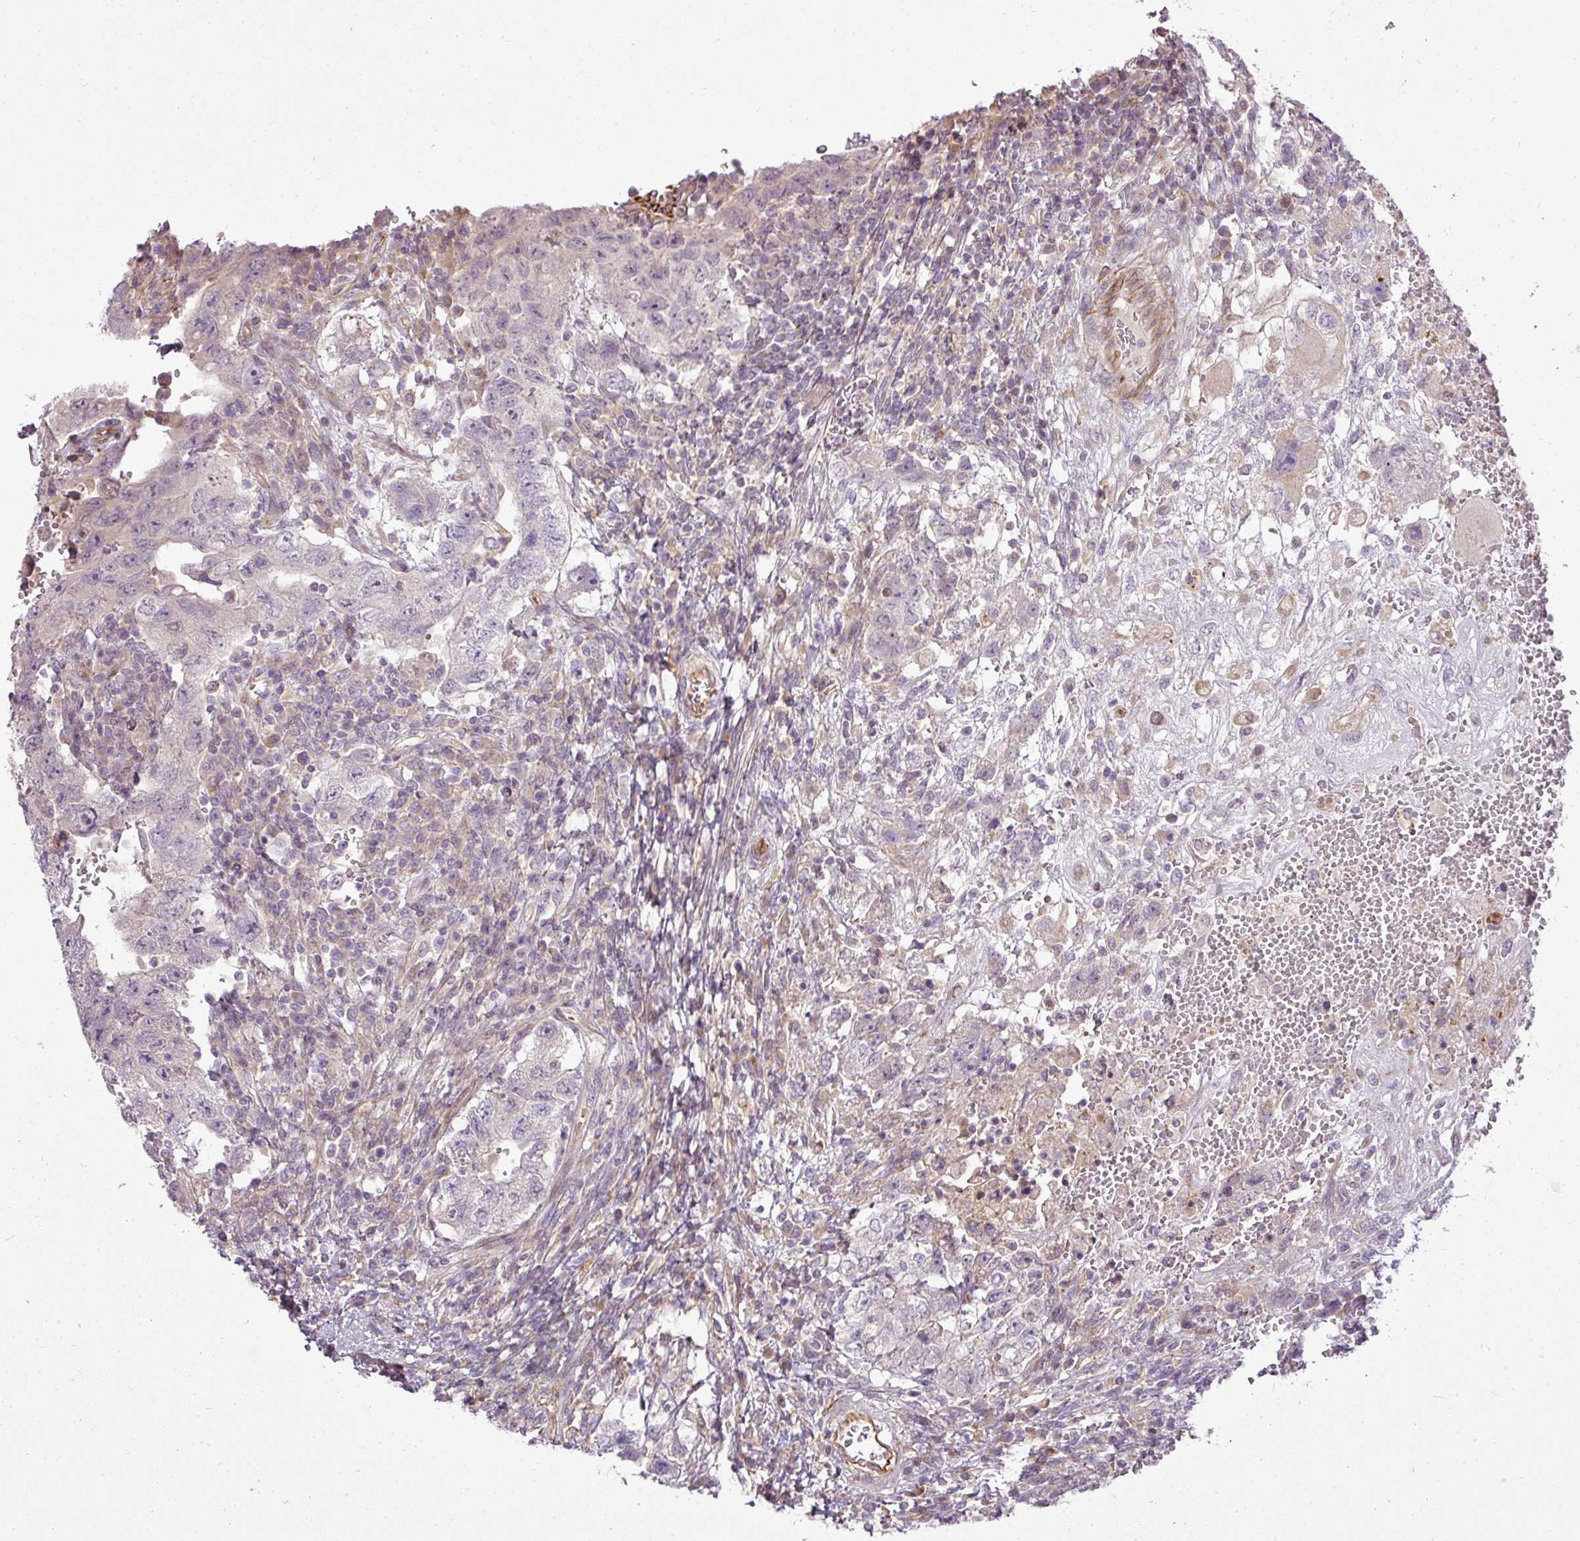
{"staining": {"intensity": "negative", "quantity": "none", "location": "none"}, "tissue": "testis cancer", "cell_type": "Tumor cells", "image_type": "cancer", "snomed": [{"axis": "morphology", "description": "Carcinoma, Embryonal, NOS"}, {"axis": "topography", "description": "Testis"}], "caption": "Immunohistochemical staining of embryonal carcinoma (testis) demonstrates no significant expression in tumor cells.", "gene": "PDRG1", "patient": {"sex": "male", "age": 26}}